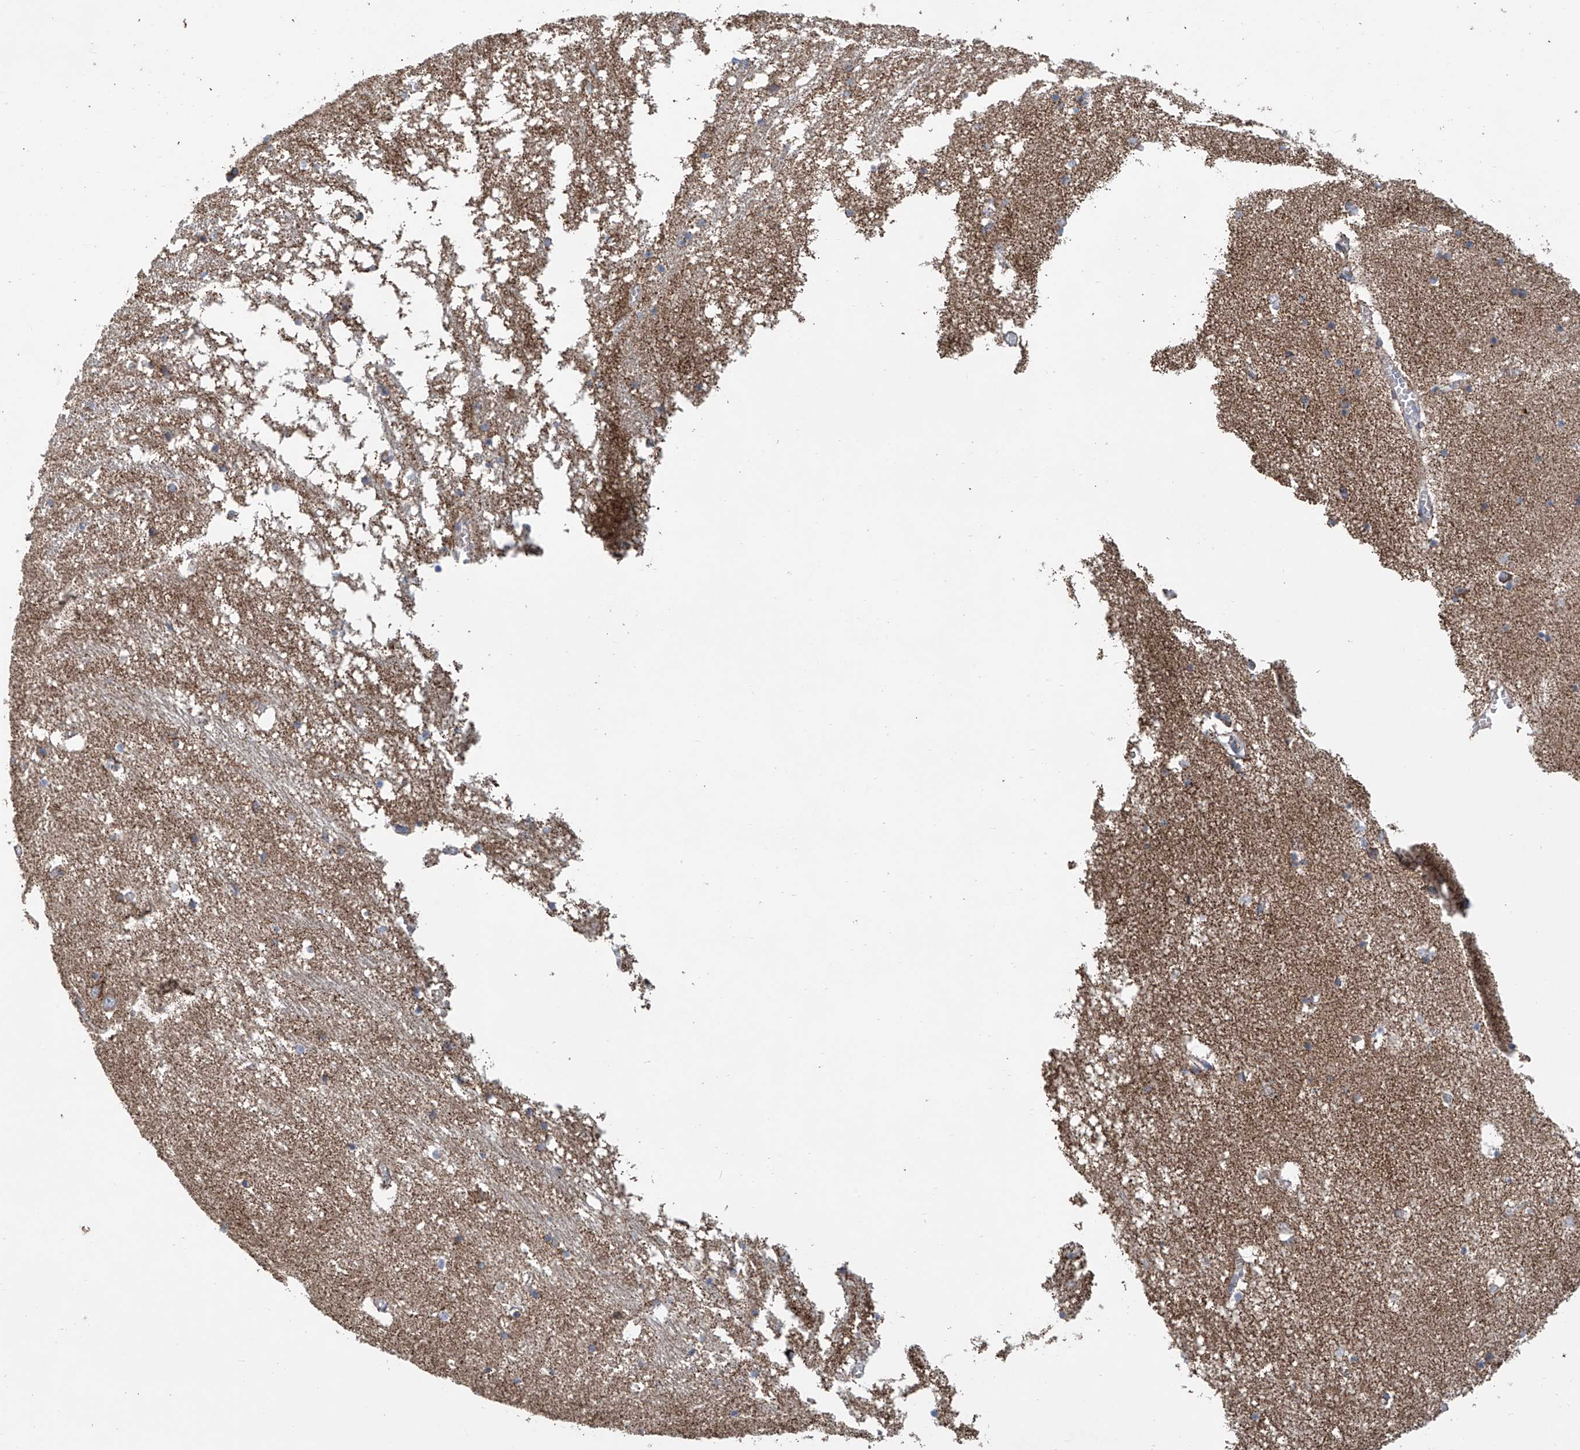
{"staining": {"intensity": "moderate", "quantity": "25%-75%", "location": "cytoplasmic/membranous"}, "tissue": "hippocampus", "cell_type": "Glial cells", "image_type": "normal", "snomed": [{"axis": "morphology", "description": "Normal tissue, NOS"}, {"axis": "topography", "description": "Hippocampus"}], "caption": "Hippocampus stained for a protein (brown) exhibits moderate cytoplasmic/membranous positive positivity in approximately 25%-75% of glial cells.", "gene": "MCL1", "patient": {"sex": "male", "age": 70}}